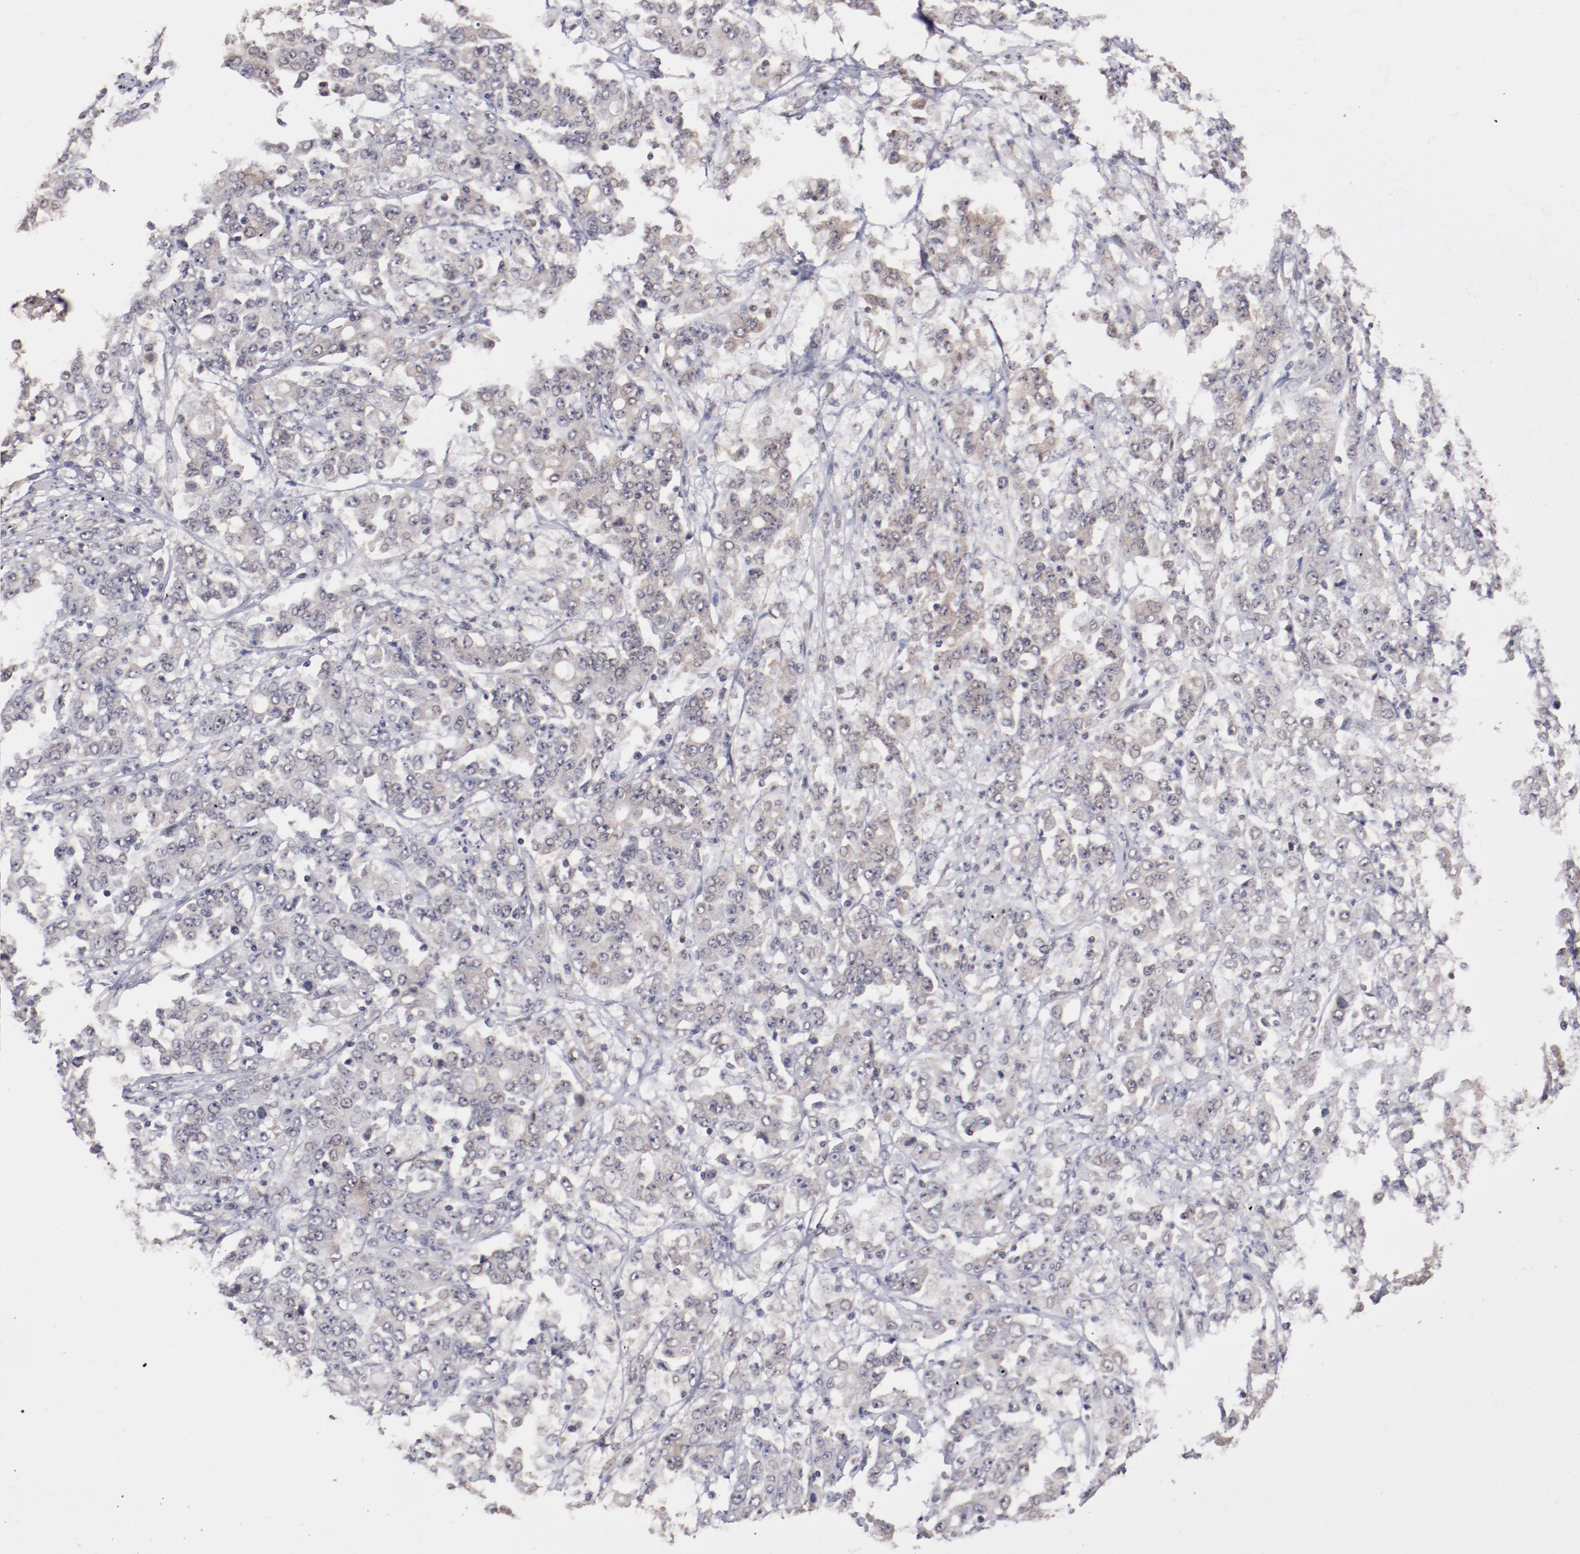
{"staining": {"intensity": "weak", "quantity": "<25%", "location": "cytoplasmic/membranous,nuclear"}, "tissue": "stomach cancer", "cell_type": "Tumor cells", "image_type": "cancer", "snomed": [{"axis": "morphology", "description": "Adenocarcinoma, NOS"}, {"axis": "topography", "description": "Stomach, lower"}], "caption": "Human adenocarcinoma (stomach) stained for a protein using immunohistochemistry (IHC) exhibits no staining in tumor cells.", "gene": "ARNT", "patient": {"sex": "female", "age": 71}}